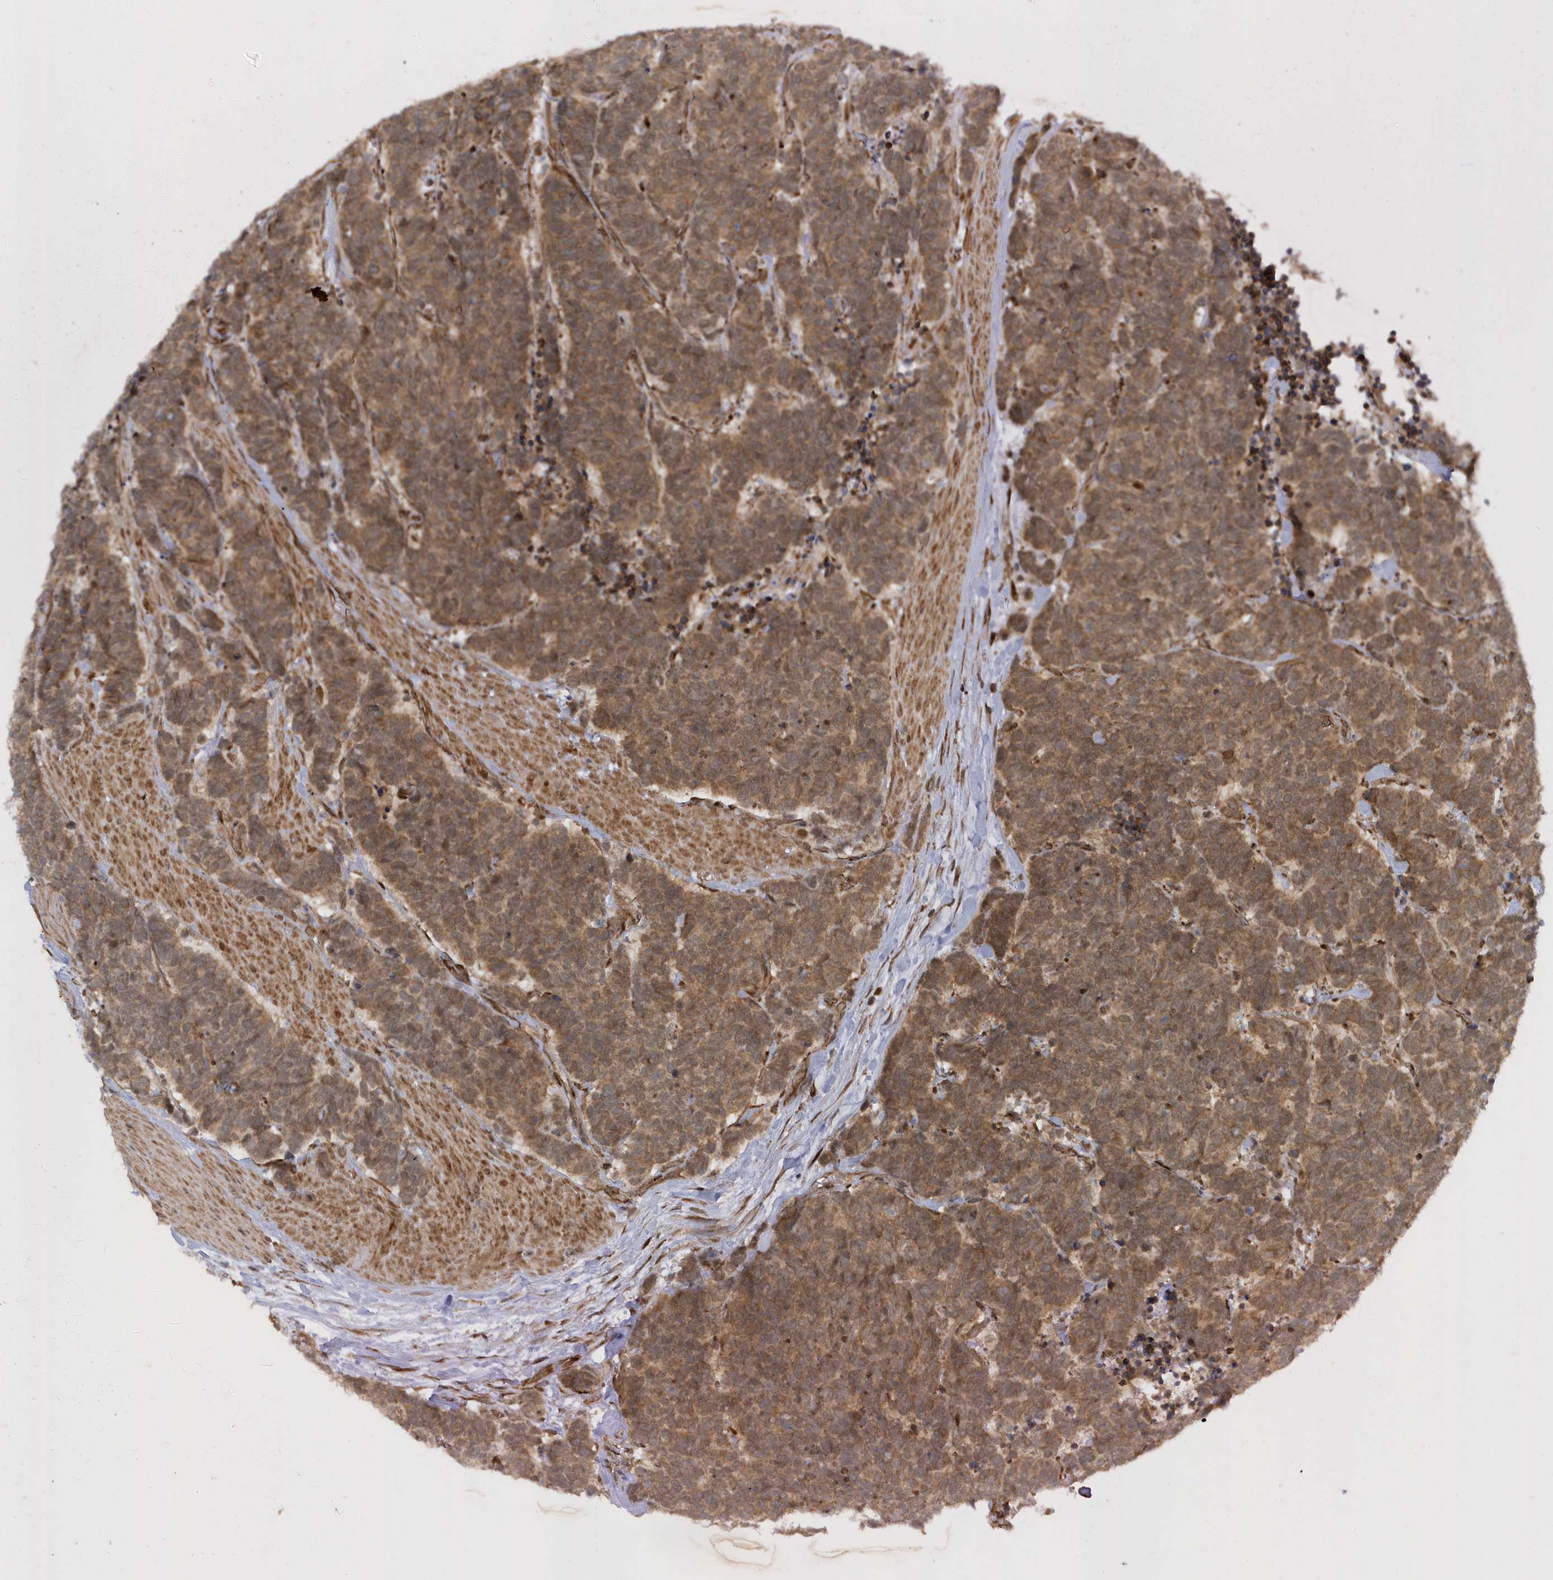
{"staining": {"intensity": "moderate", "quantity": ">75%", "location": "cytoplasmic/membranous,nuclear"}, "tissue": "carcinoid", "cell_type": "Tumor cells", "image_type": "cancer", "snomed": [{"axis": "morphology", "description": "Carcinoma, NOS"}, {"axis": "morphology", "description": "Carcinoid, malignant, NOS"}, {"axis": "topography", "description": "Urinary bladder"}], "caption": "High-magnification brightfield microscopy of carcinoma stained with DAB (brown) and counterstained with hematoxylin (blue). tumor cells exhibit moderate cytoplasmic/membranous and nuclear expression is seen in approximately>75% of cells.", "gene": "METTL21A", "patient": {"sex": "male", "age": 57}}